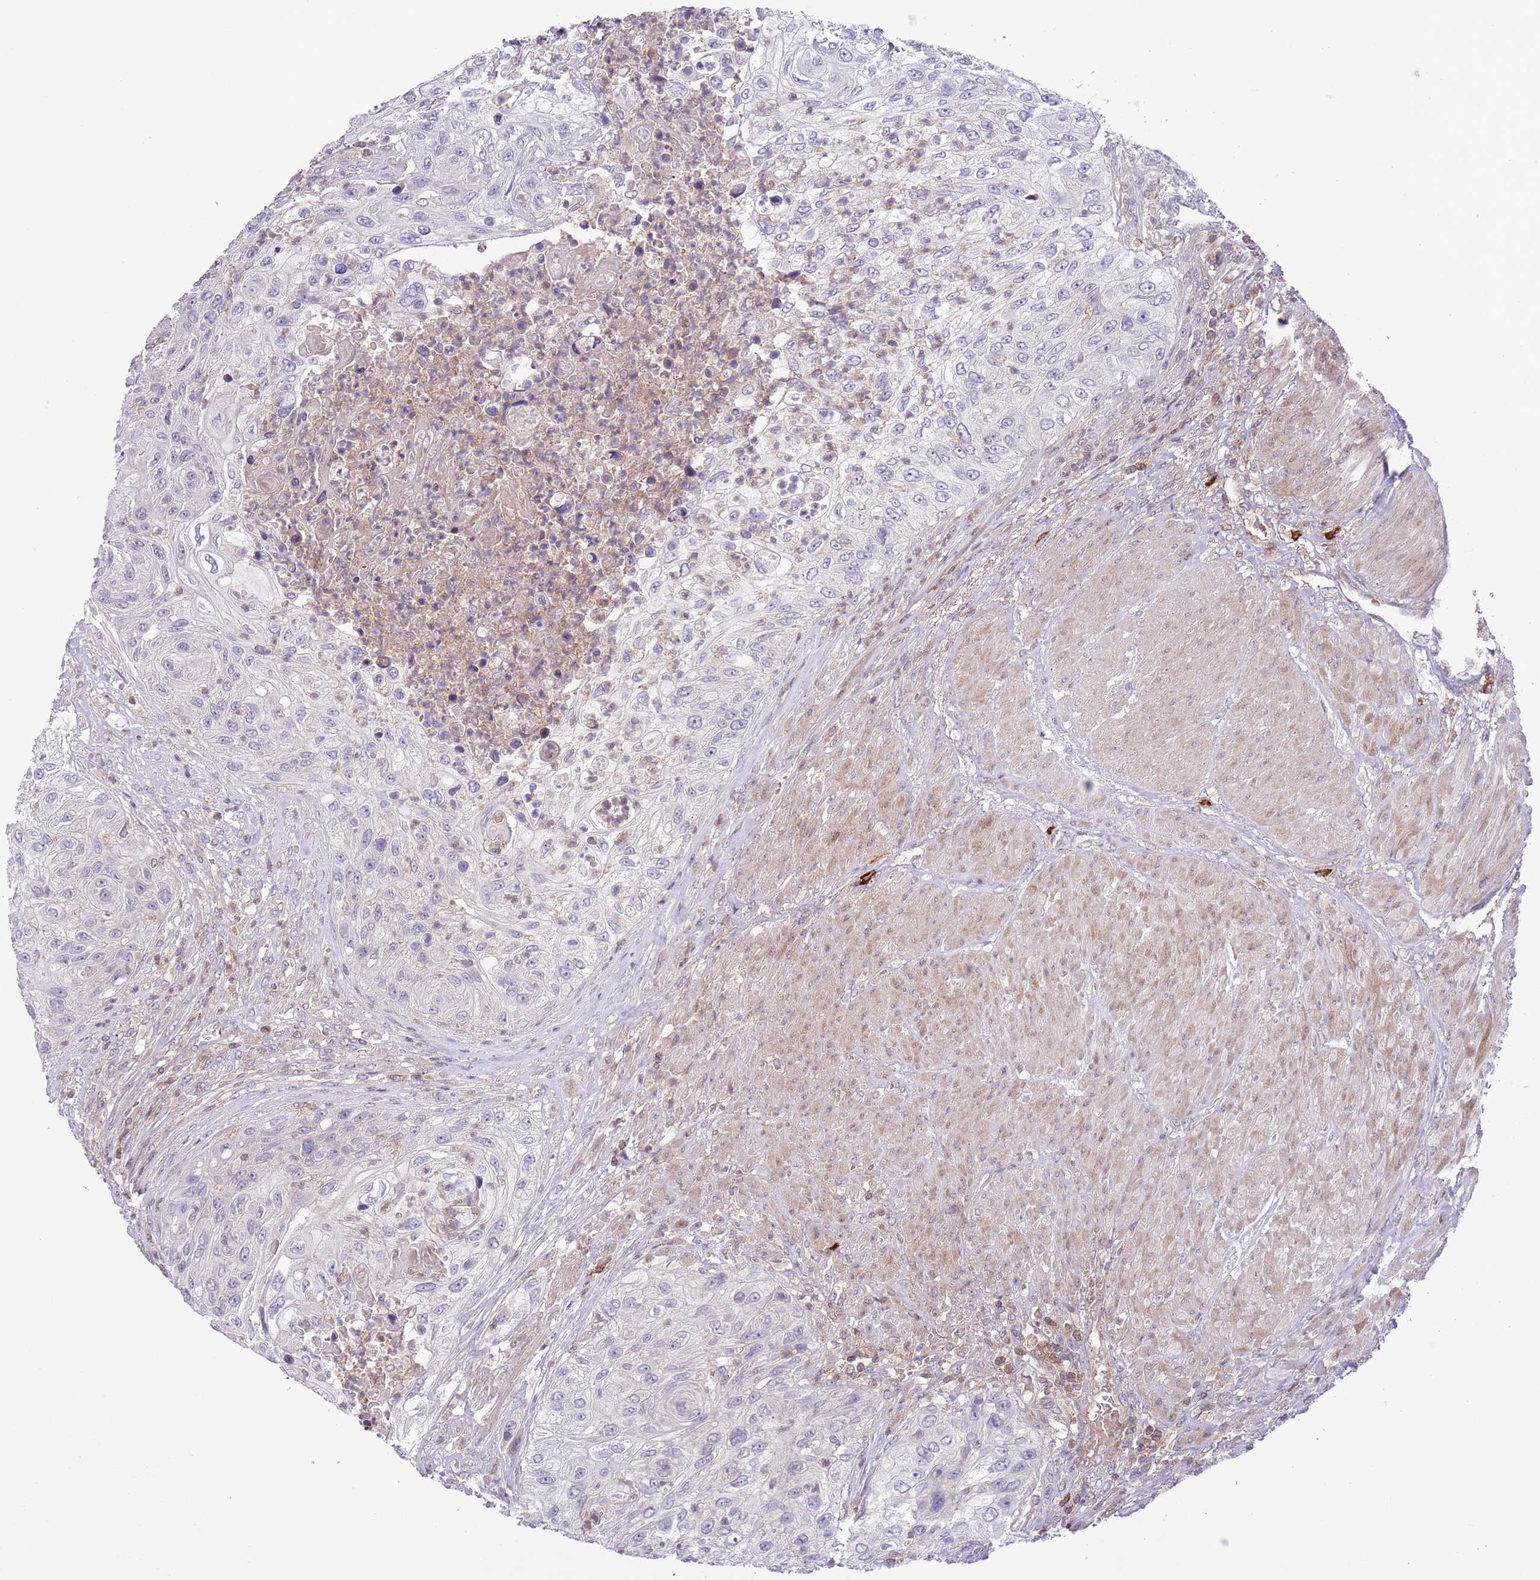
{"staining": {"intensity": "negative", "quantity": "none", "location": "none"}, "tissue": "urothelial cancer", "cell_type": "Tumor cells", "image_type": "cancer", "snomed": [{"axis": "morphology", "description": "Urothelial carcinoma, High grade"}, {"axis": "topography", "description": "Urinary bladder"}], "caption": "Image shows no significant protein staining in tumor cells of urothelial cancer. (Brightfield microscopy of DAB immunohistochemistry at high magnification).", "gene": "HDHD2", "patient": {"sex": "female", "age": 60}}